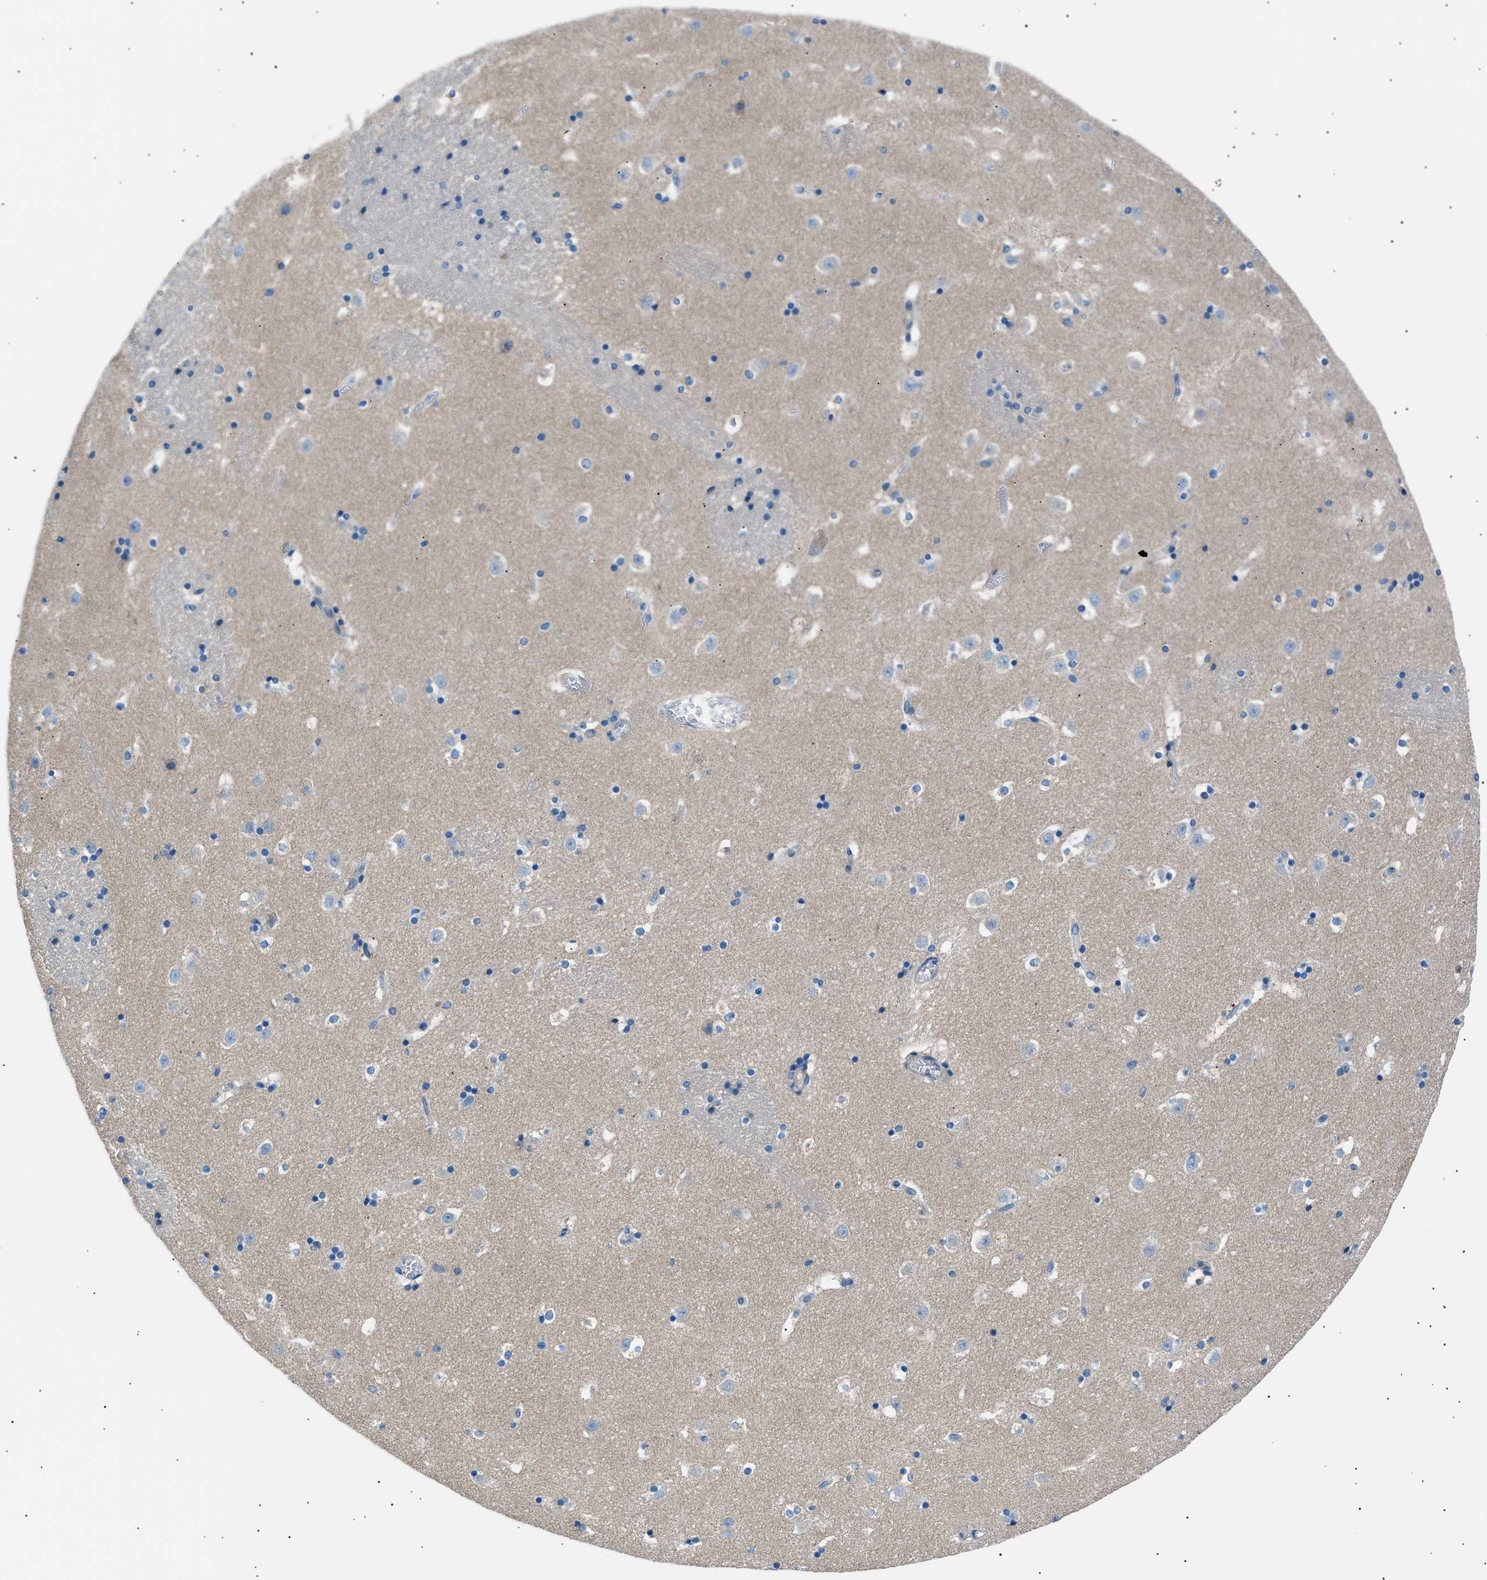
{"staining": {"intensity": "negative", "quantity": "none", "location": "none"}, "tissue": "caudate", "cell_type": "Glial cells", "image_type": "normal", "snomed": [{"axis": "morphology", "description": "Normal tissue, NOS"}, {"axis": "topography", "description": "Lateral ventricle wall"}], "caption": "An IHC histopathology image of unremarkable caudate is shown. There is no staining in glial cells of caudate.", "gene": "LRRC37B", "patient": {"sex": "male", "age": 45}}